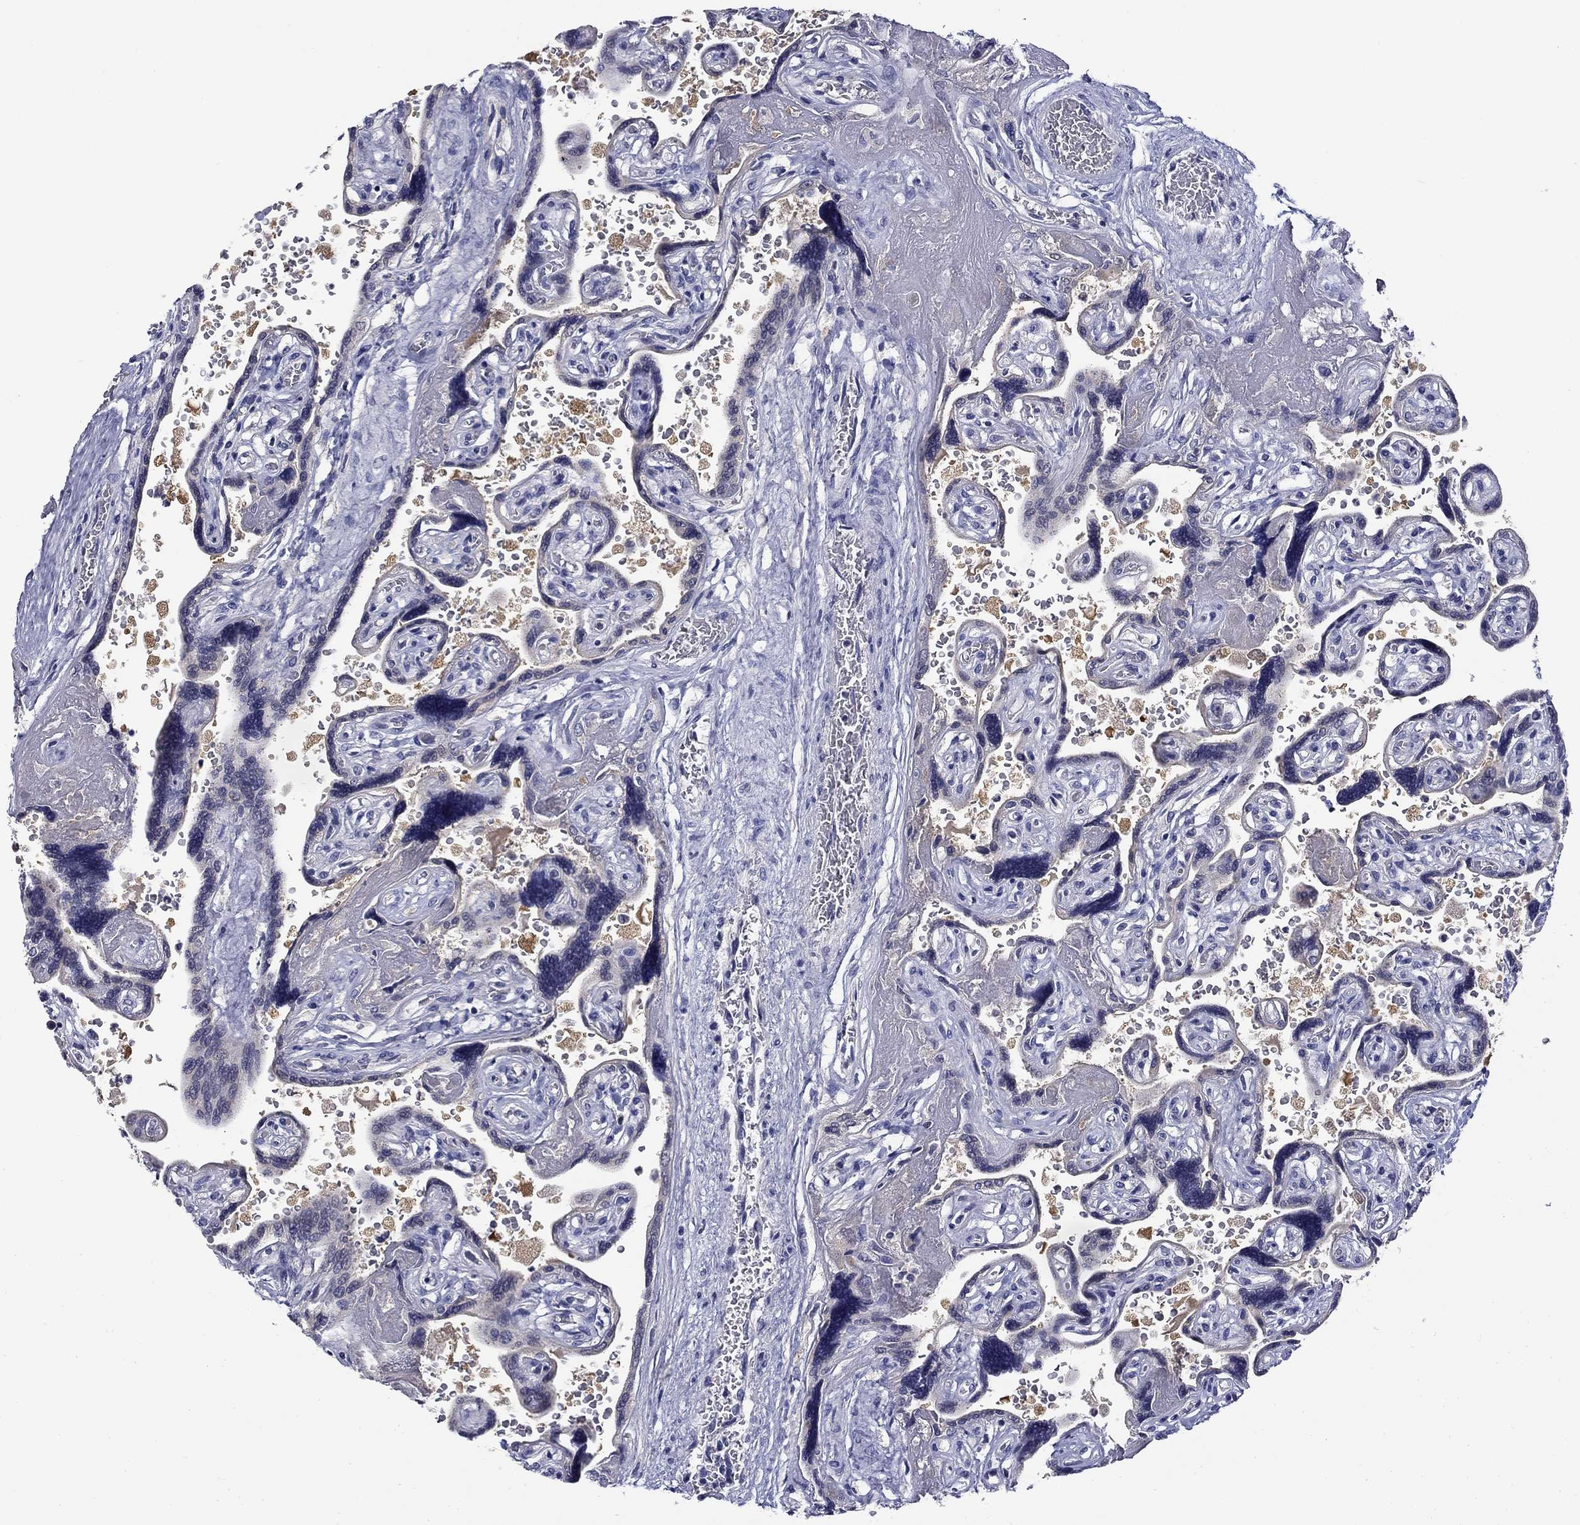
{"staining": {"intensity": "negative", "quantity": "none", "location": "none"}, "tissue": "placenta", "cell_type": "Decidual cells", "image_type": "normal", "snomed": [{"axis": "morphology", "description": "Normal tissue, NOS"}, {"axis": "topography", "description": "Placenta"}], "caption": "The micrograph shows no significant positivity in decidual cells of placenta.", "gene": "DDTL", "patient": {"sex": "female", "age": 32}}